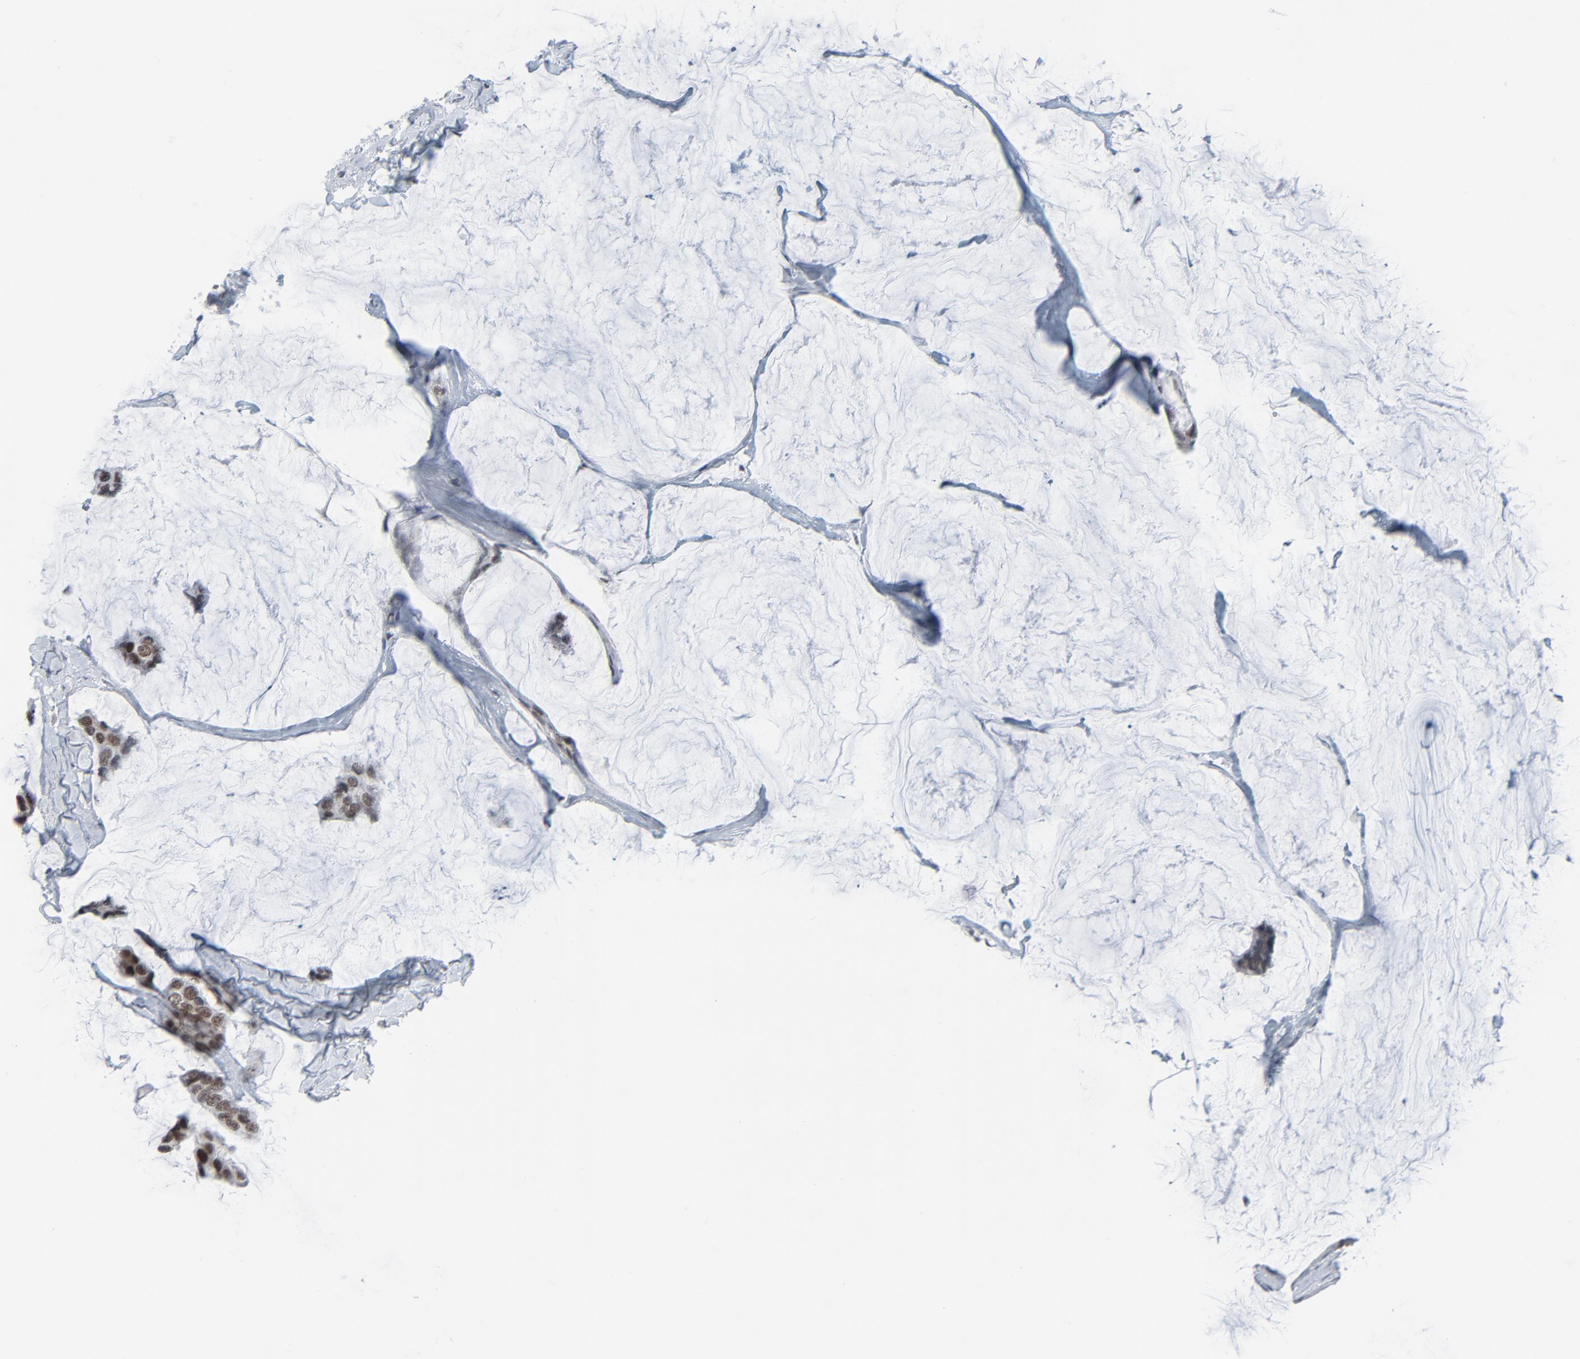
{"staining": {"intensity": "moderate", "quantity": ">75%", "location": "nuclear"}, "tissue": "breast cancer", "cell_type": "Tumor cells", "image_type": "cancer", "snomed": [{"axis": "morphology", "description": "Normal tissue, NOS"}, {"axis": "morphology", "description": "Duct carcinoma"}, {"axis": "topography", "description": "Breast"}], "caption": "Immunohistochemical staining of human breast cancer reveals medium levels of moderate nuclear expression in about >75% of tumor cells.", "gene": "FBXO28", "patient": {"sex": "female", "age": 50}}